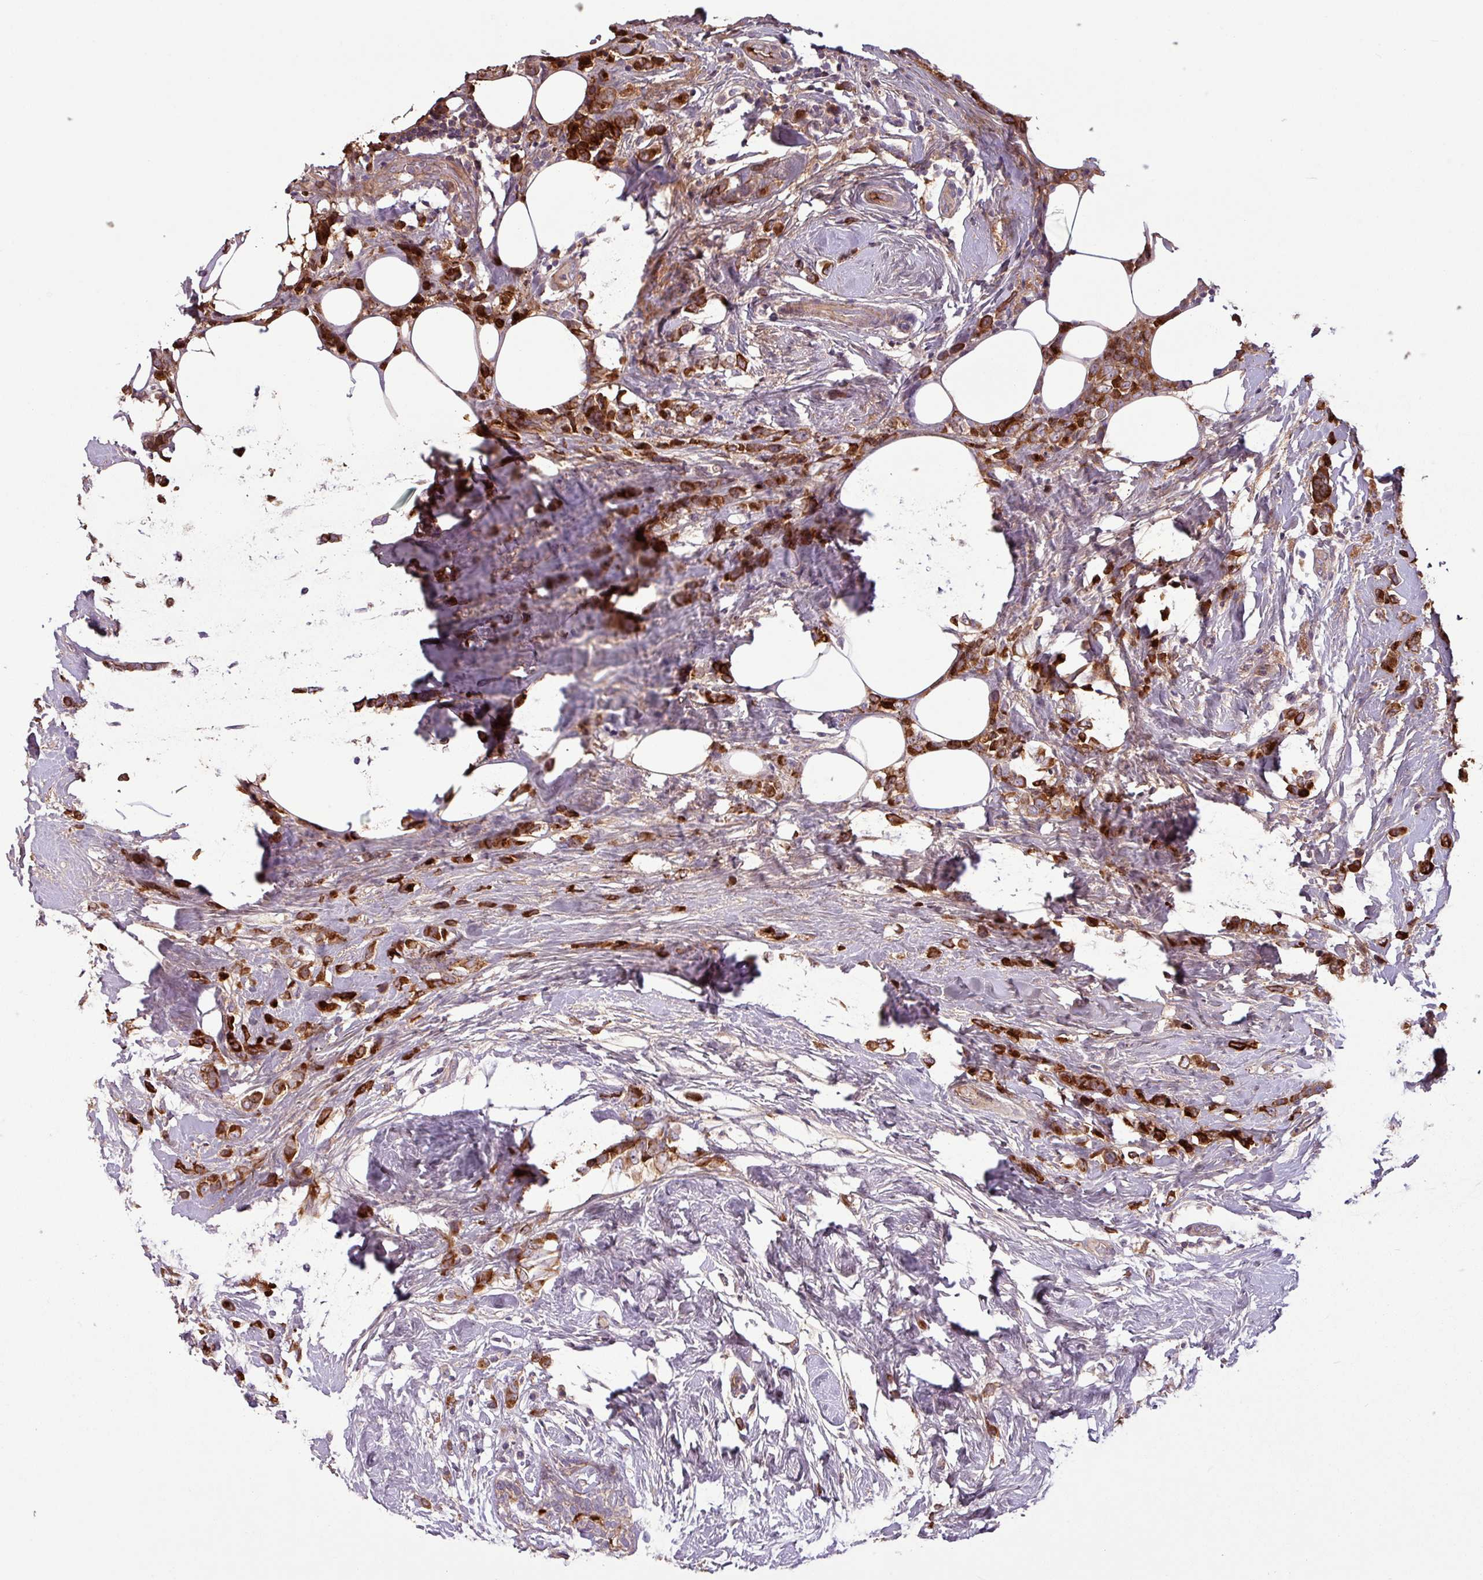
{"staining": {"intensity": "strong", "quantity": ">75%", "location": "cytoplasmic/membranous"}, "tissue": "breast cancer", "cell_type": "Tumor cells", "image_type": "cancer", "snomed": [{"axis": "morphology", "description": "Duct carcinoma"}, {"axis": "topography", "description": "Breast"}], "caption": "Breast cancer stained for a protein (brown) shows strong cytoplasmic/membranous positive positivity in approximately >75% of tumor cells.", "gene": "C4B", "patient": {"sex": "female", "age": 80}}